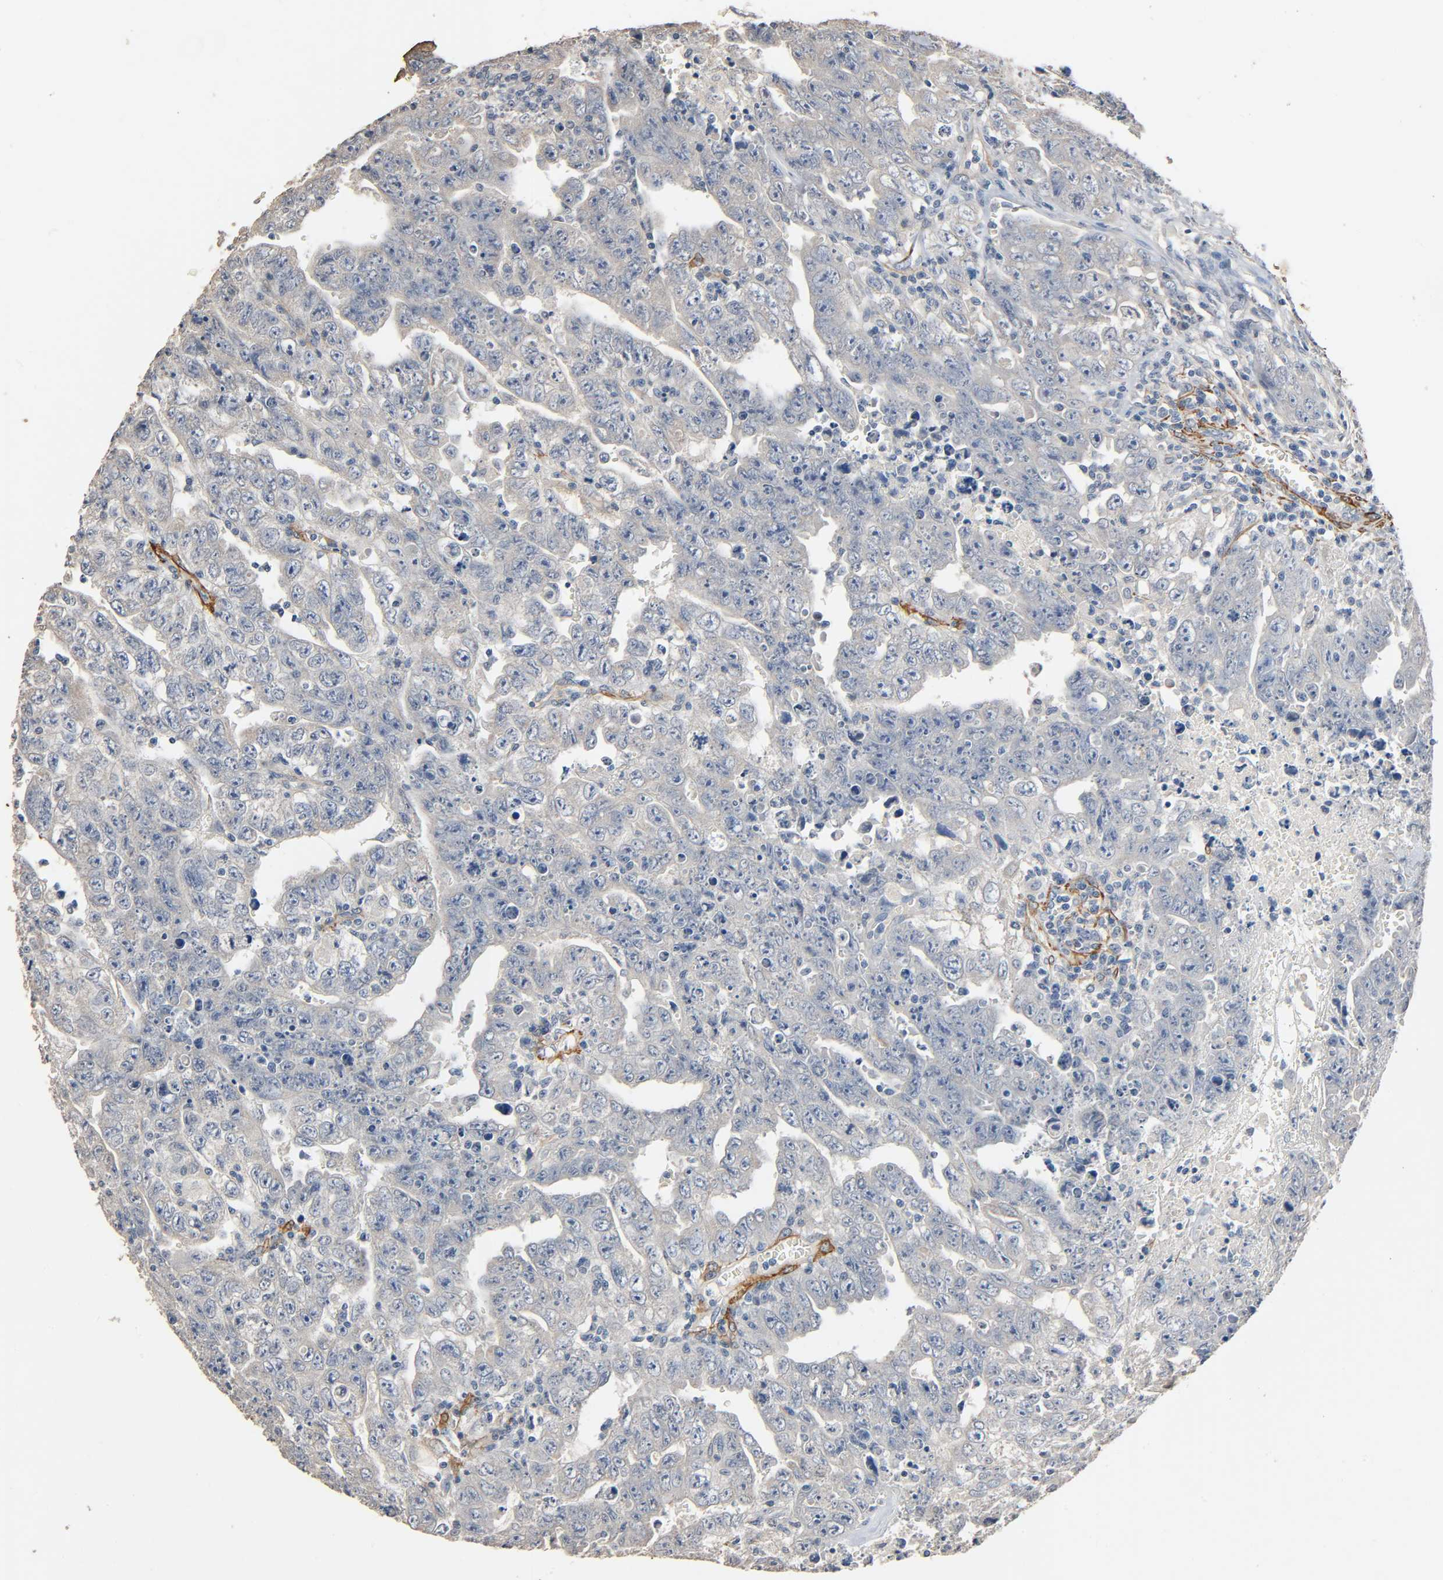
{"staining": {"intensity": "weak", "quantity": "25%-75%", "location": "cytoplasmic/membranous"}, "tissue": "testis cancer", "cell_type": "Tumor cells", "image_type": "cancer", "snomed": [{"axis": "morphology", "description": "Carcinoma, Embryonal, NOS"}, {"axis": "topography", "description": "Testis"}], "caption": "Immunohistochemistry (IHC) micrograph of human testis cancer stained for a protein (brown), which reveals low levels of weak cytoplasmic/membranous positivity in approximately 25%-75% of tumor cells.", "gene": "GSTA3", "patient": {"sex": "male", "age": 28}}